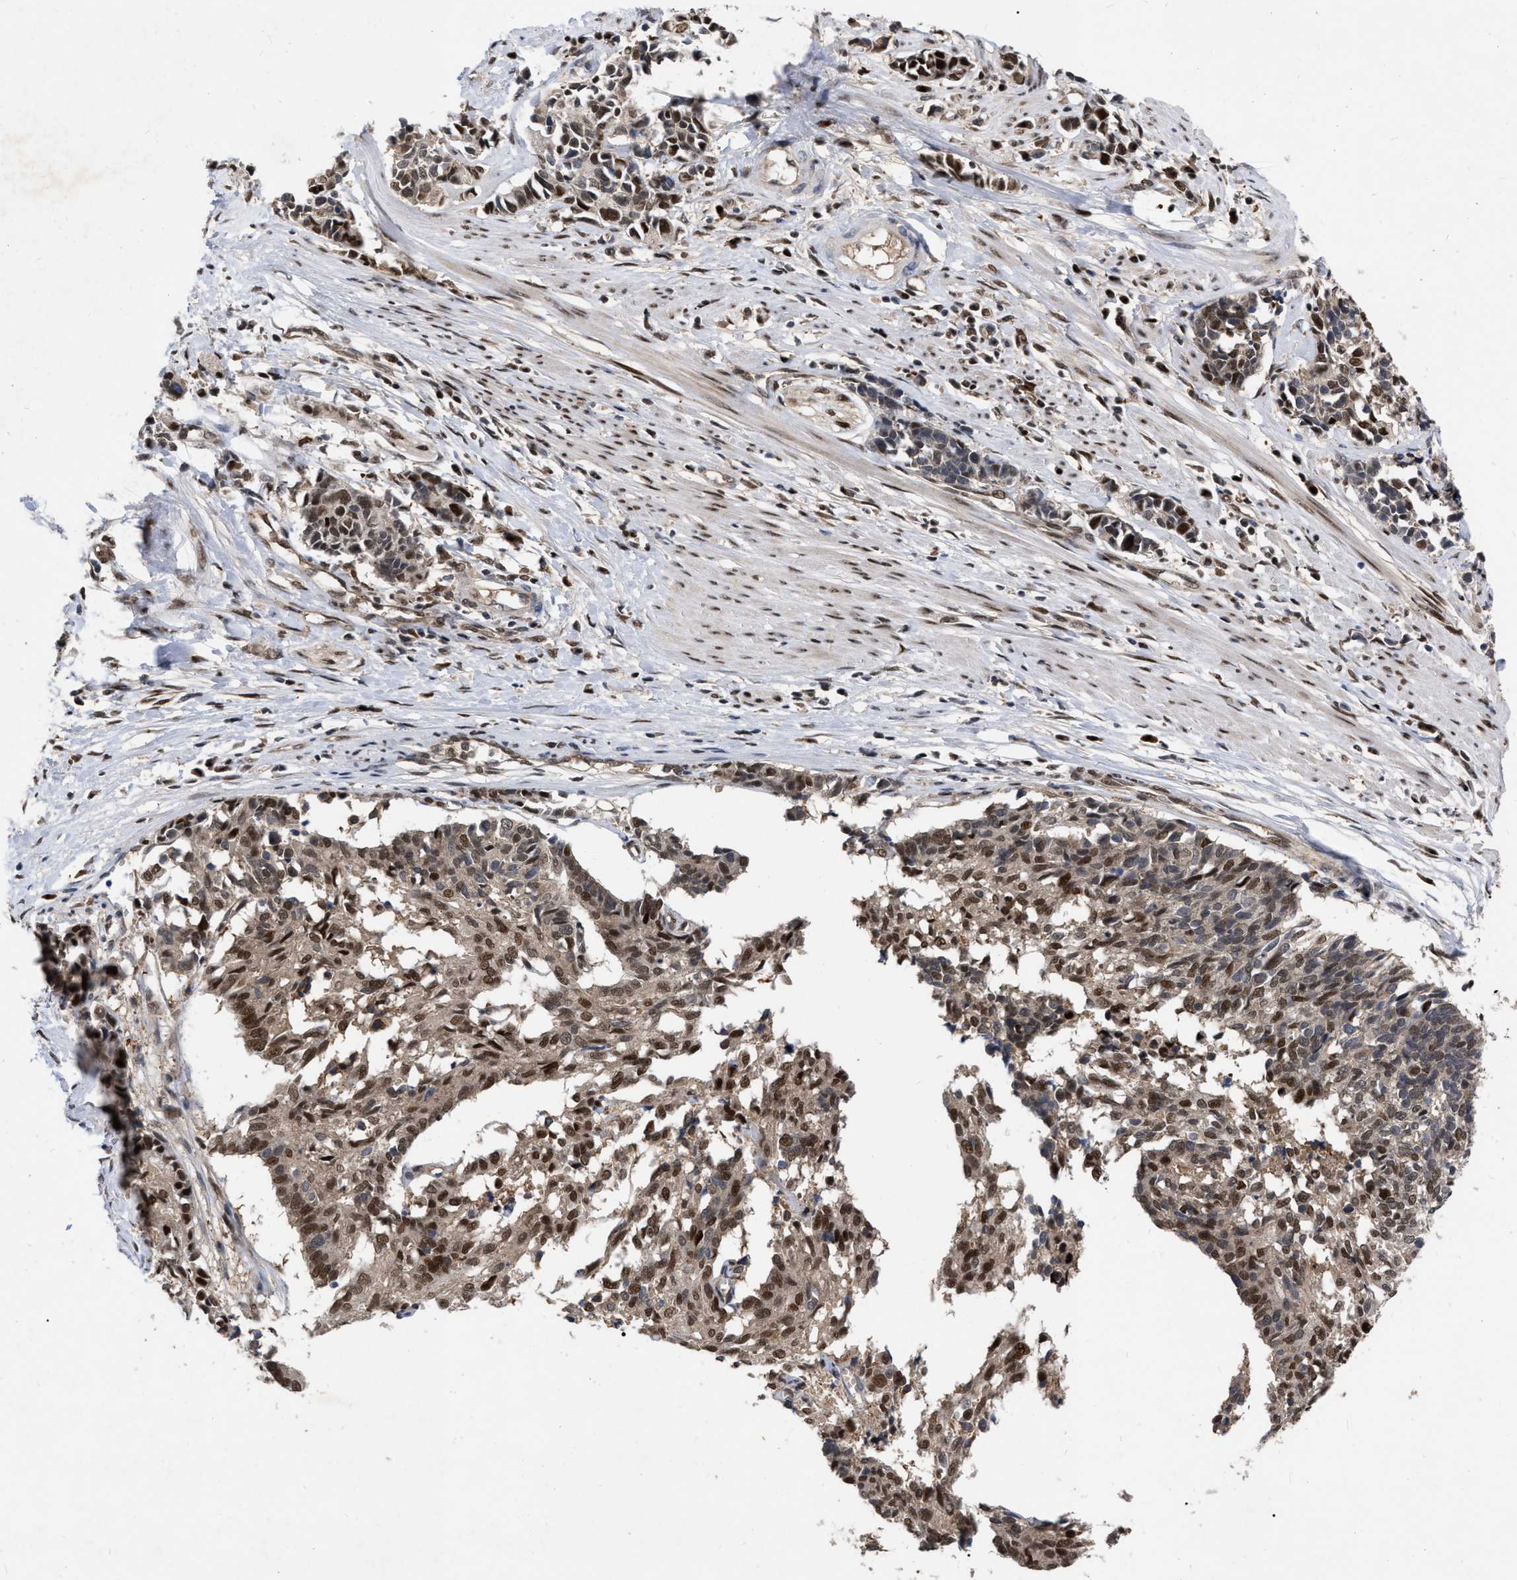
{"staining": {"intensity": "moderate", "quantity": ">75%", "location": "cytoplasmic/membranous,nuclear"}, "tissue": "cervical cancer", "cell_type": "Tumor cells", "image_type": "cancer", "snomed": [{"axis": "morphology", "description": "Squamous cell carcinoma, NOS"}, {"axis": "topography", "description": "Cervix"}], "caption": "Squamous cell carcinoma (cervical) stained with immunohistochemistry (IHC) exhibits moderate cytoplasmic/membranous and nuclear staining in about >75% of tumor cells. (brown staining indicates protein expression, while blue staining denotes nuclei).", "gene": "MDM4", "patient": {"sex": "female", "age": 35}}